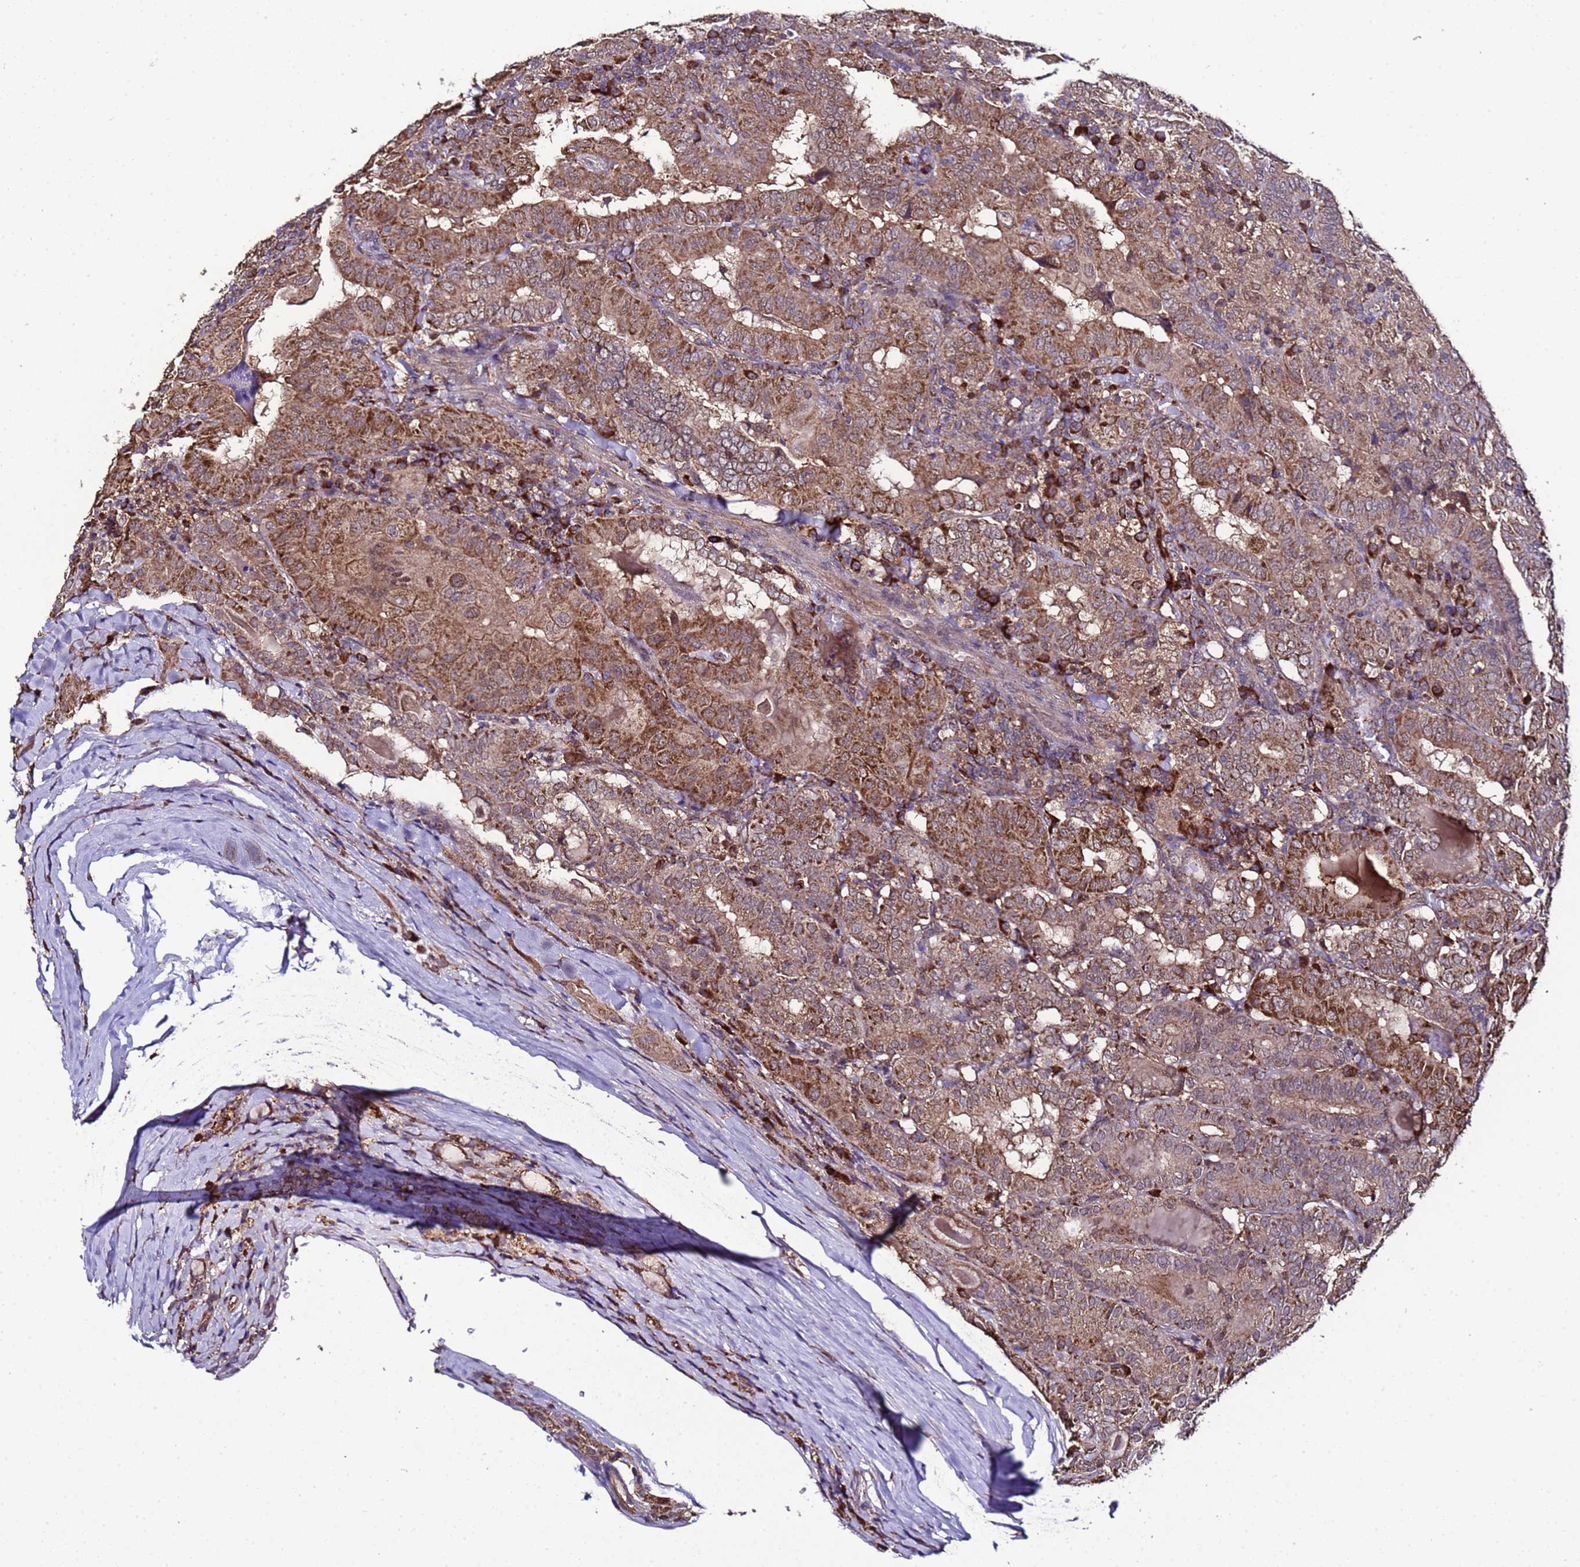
{"staining": {"intensity": "moderate", "quantity": ">75%", "location": "cytoplasmic/membranous"}, "tissue": "thyroid cancer", "cell_type": "Tumor cells", "image_type": "cancer", "snomed": [{"axis": "morphology", "description": "Papillary adenocarcinoma, NOS"}, {"axis": "topography", "description": "Thyroid gland"}], "caption": "This is an image of immunohistochemistry (IHC) staining of thyroid cancer, which shows moderate expression in the cytoplasmic/membranous of tumor cells.", "gene": "HSPBAP1", "patient": {"sex": "female", "age": 72}}